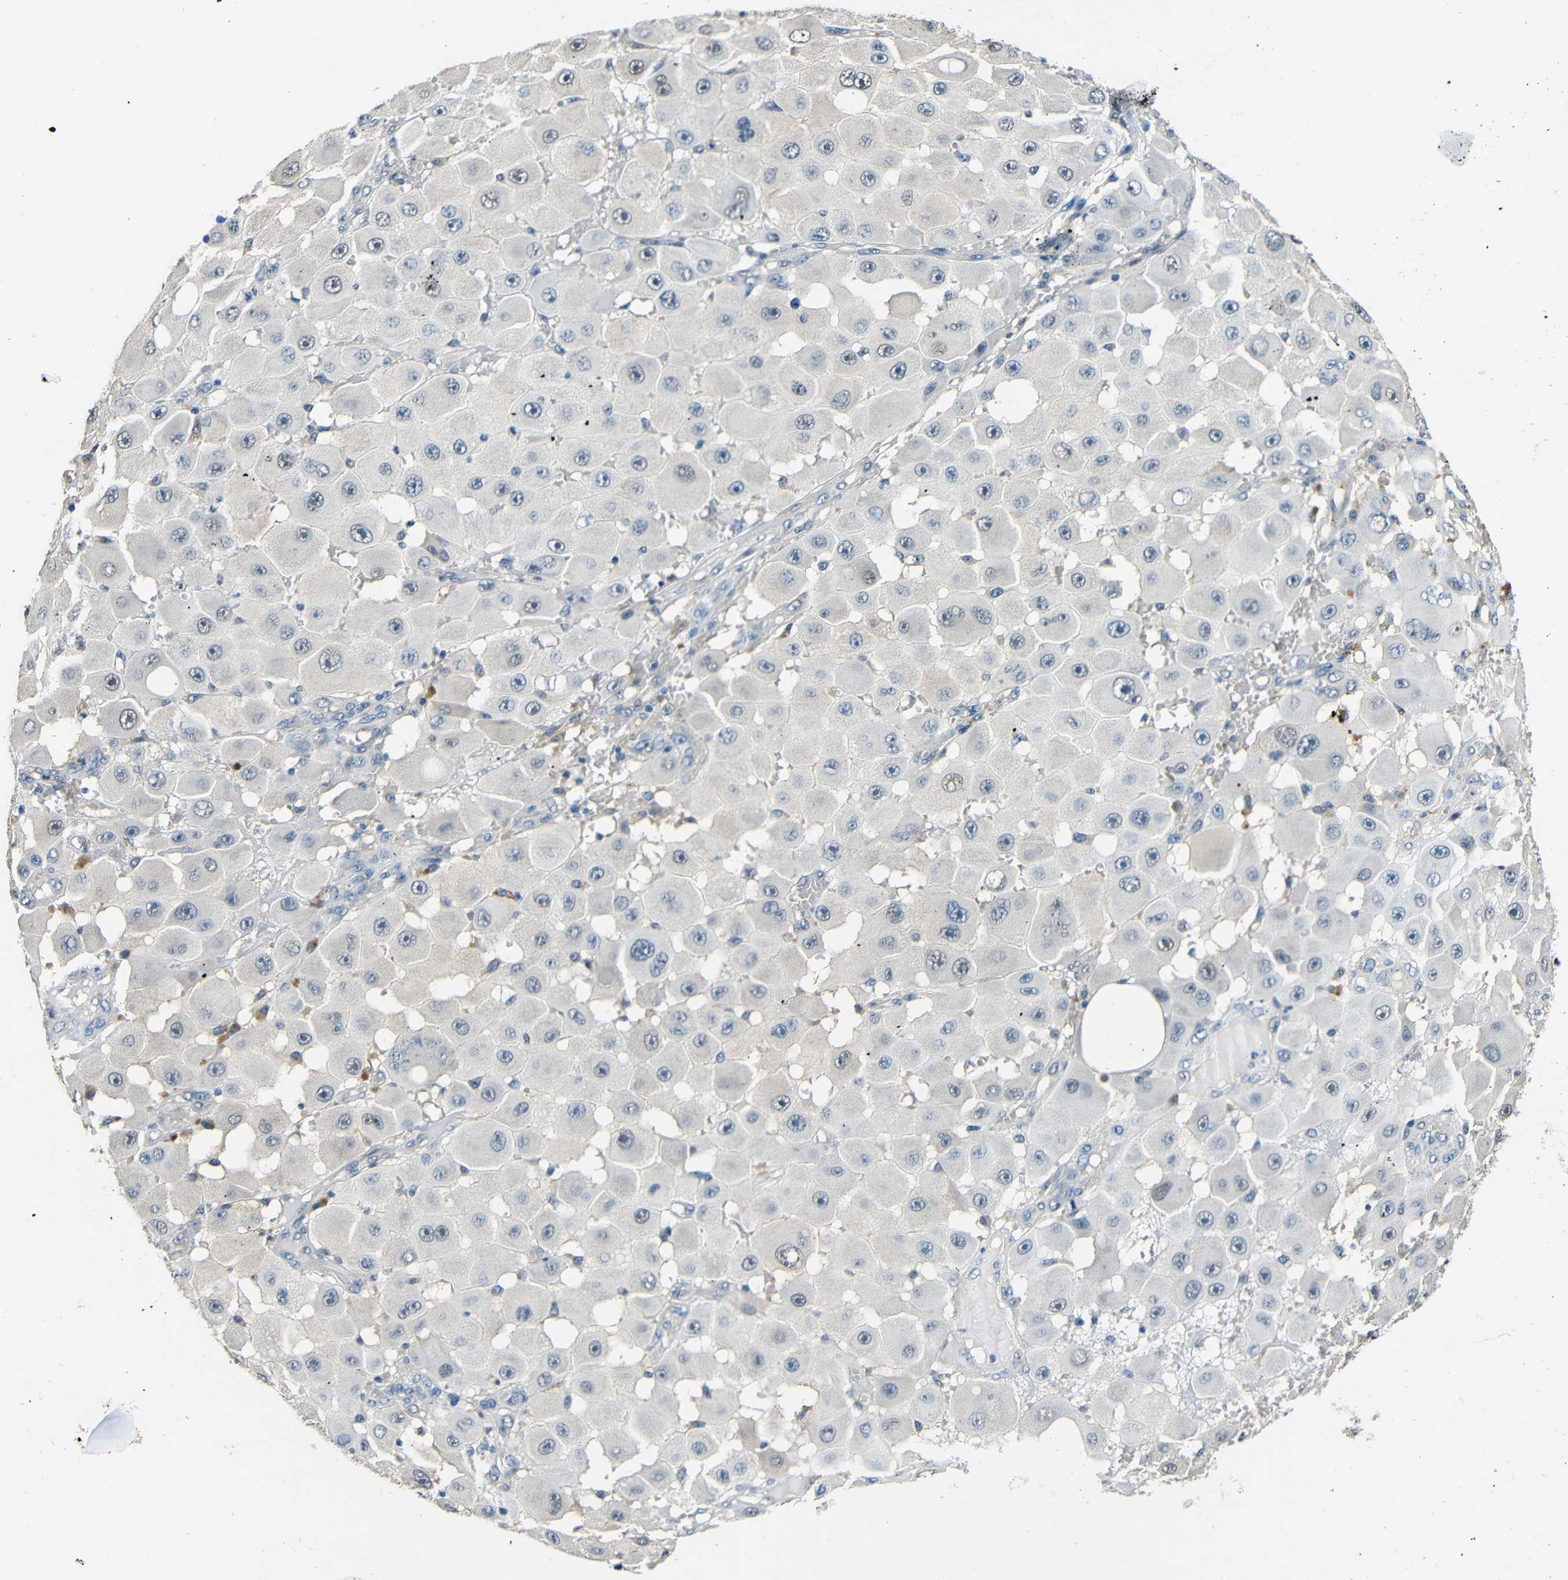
{"staining": {"intensity": "negative", "quantity": "none", "location": "none"}, "tissue": "melanoma", "cell_type": "Tumor cells", "image_type": "cancer", "snomed": [{"axis": "morphology", "description": "Malignant melanoma, NOS"}, {"axis": "topography", "description": "Skin"}], "caption": "An IHC image of melanoma is shown. There is no staining in tumor cells of melanoma.", "gene": "ADAP1", "patient": {"sex": "female", "age": 81}}